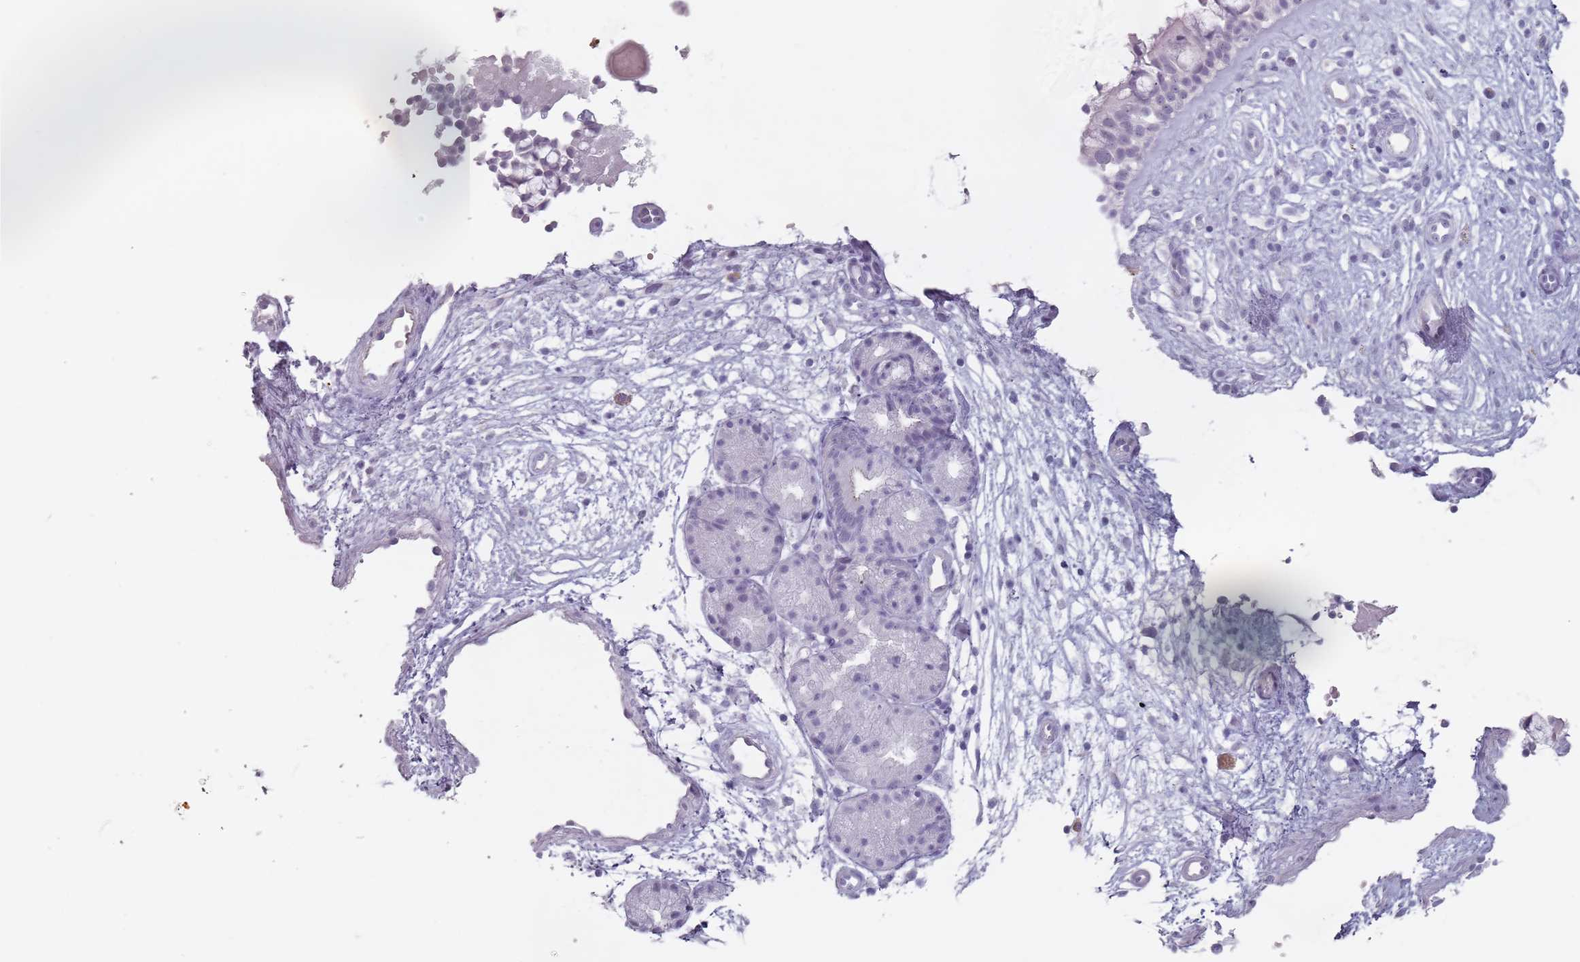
{"staining": {"intensity": "negative", "quantity": "none", "location": "none"}, "tissue": "nasopharynx", "cell_type": "Respiratory epithelial cells", "image_type": "normal", "snomed": [{"axis": "morphology", "description": "Normal tissue, NOS"}, {"axis": "topography", "description": "Nasopharynx"}], "caption": "The histopathology image reveals no staining of respiratory epithelial cells in unremarkable nasopharynx. (DAB IHC with hematoxylin counter stain).", "gene": "ZNF584", "patient": {"sex": "male", "age": 32}}